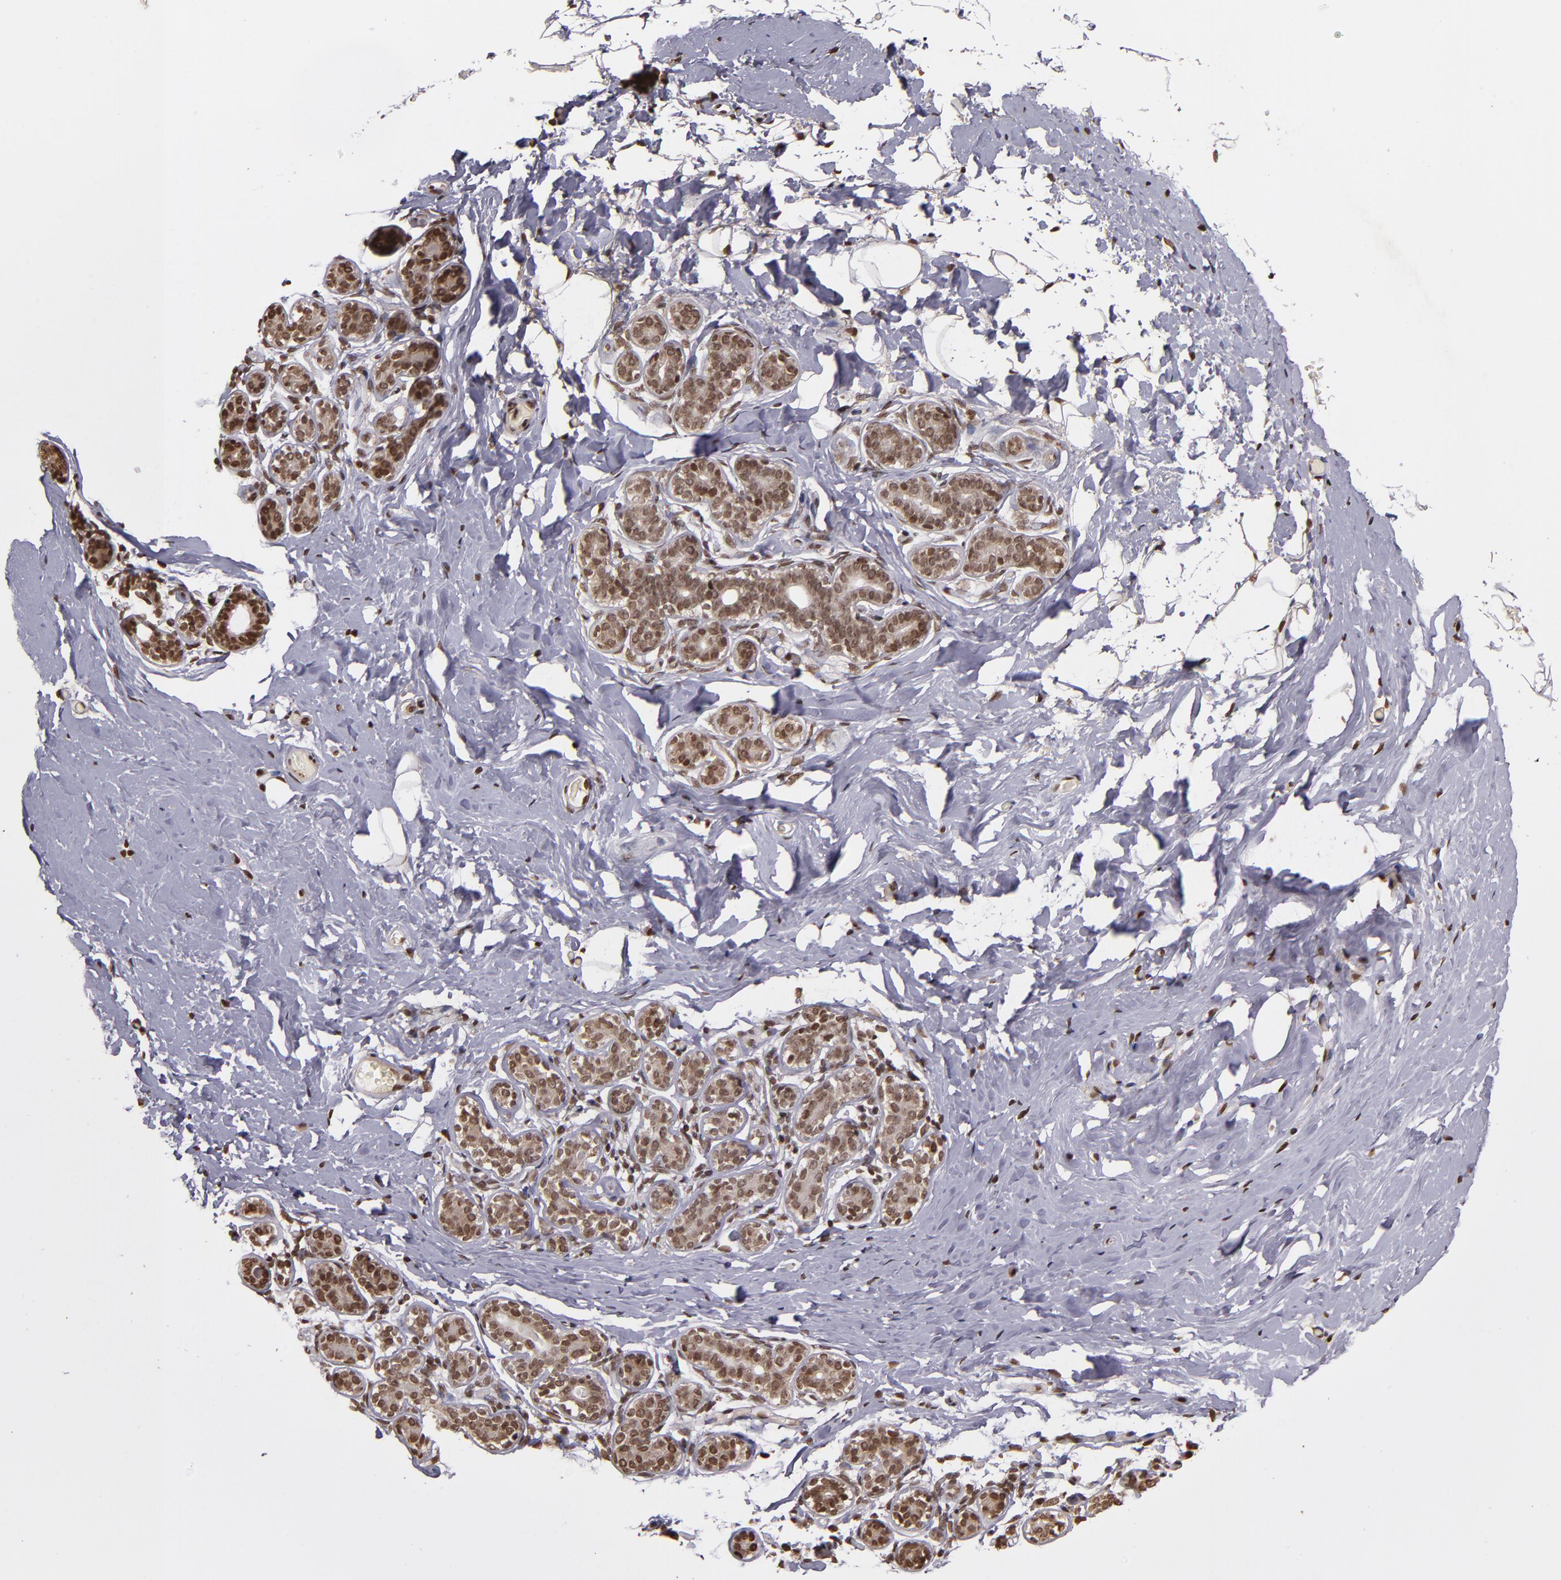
{"staining": {"intensity": "strong", "quantity": ">75%", "location": "nuclear"}, "tissue": "breast", "cell_type": "Adipocytes", "image_type": "normal", "snomed": [{"axis": "morphology", "description": "Normal tissue, NOS"}, {"axis": "topography", "description": "Breast"}, {"axis": "topography", "description": "Soft tissue"}], "caption": "There is high levels of strong nuclear positivity in adipocytes of benign breast, as demonstrated by immunohistochemical staining (brown color).", "gene": "CUL3", "patient": {"sex": "female", "age": 75}}